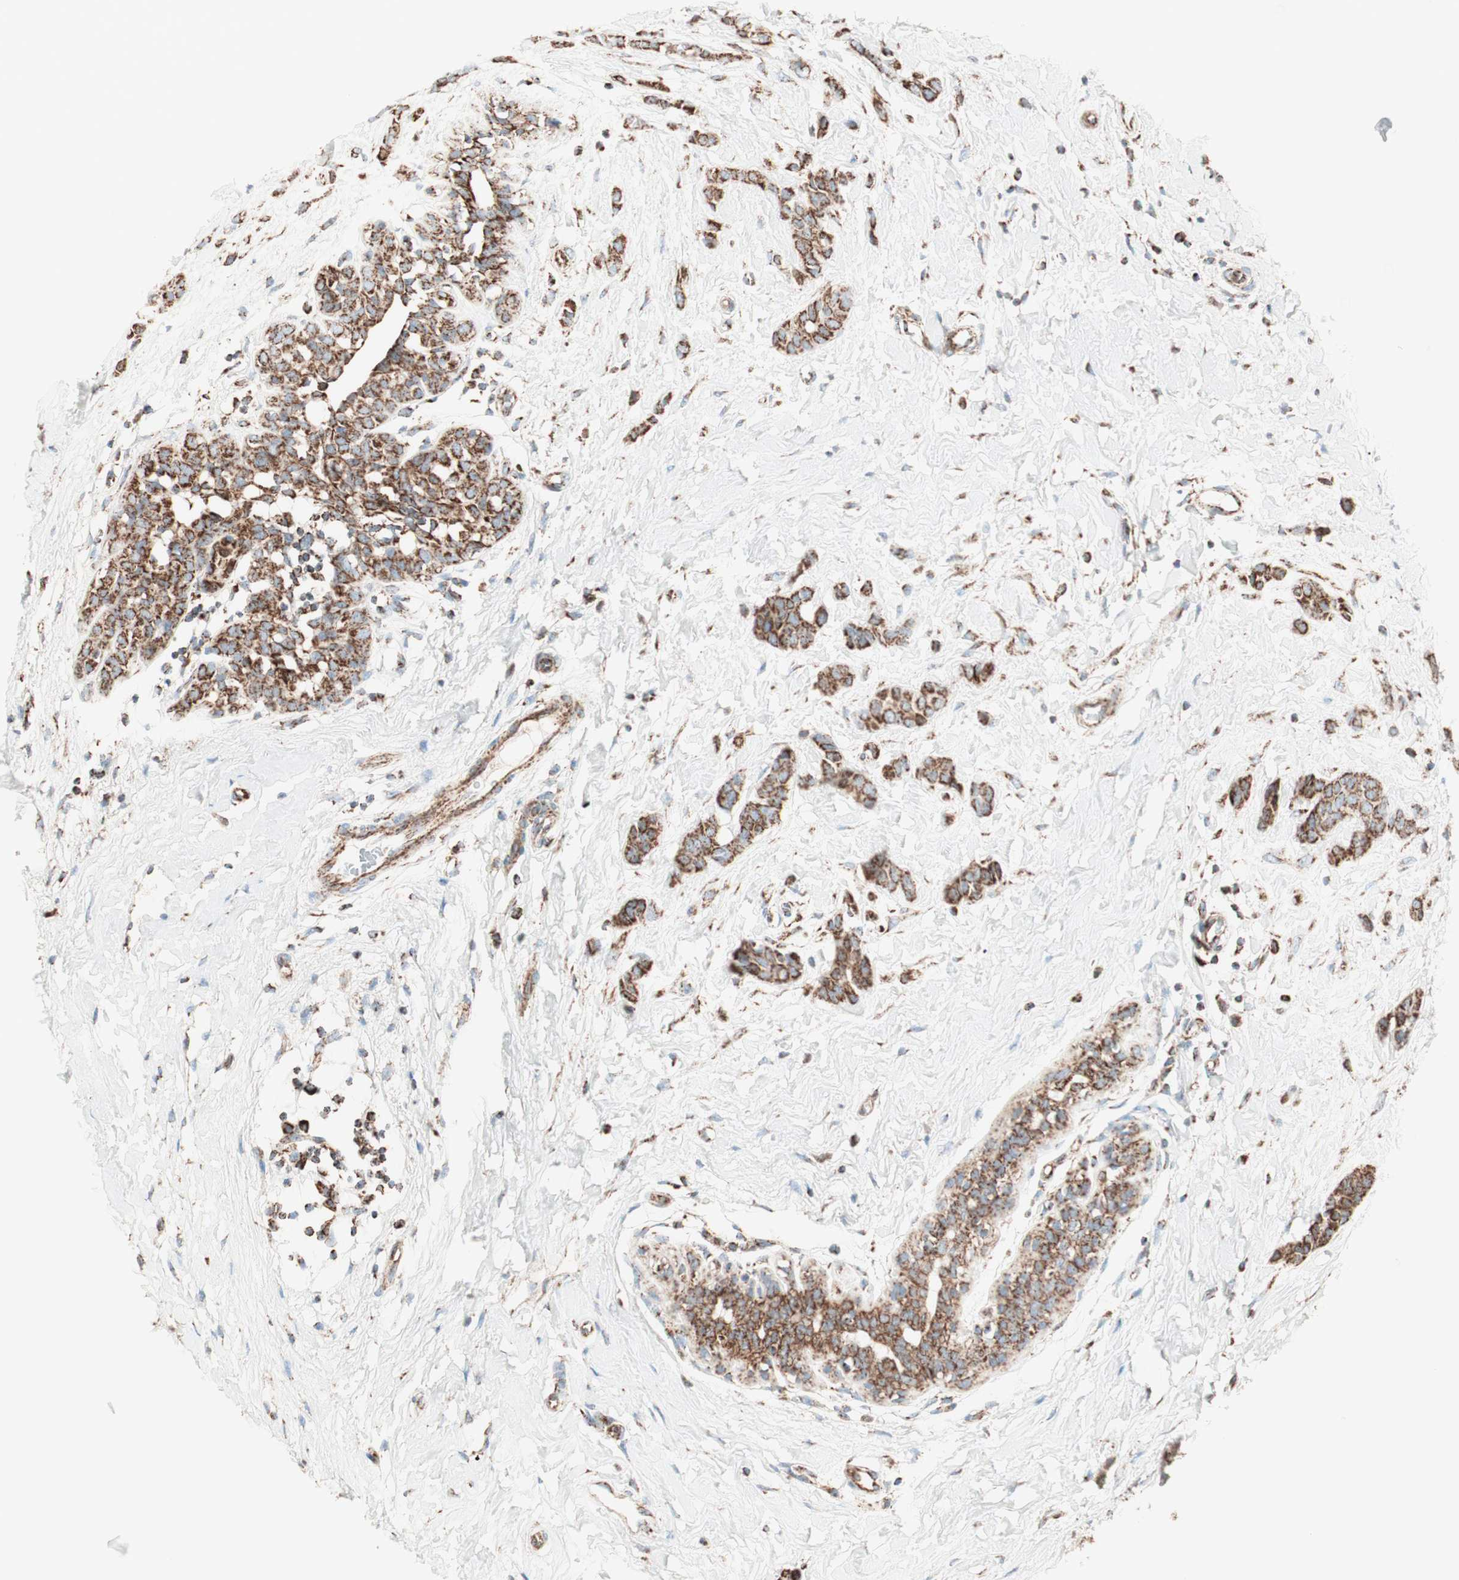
{"staining": {"intensity": "strong", "quantity": ">75%", "location": "cytoplasmic/membranous"}, "tissue": "breast cancer", "cell_type": "Tumor cells", "image_type": "cancer", "snomed": [{"axis": "morphology", "description": "Lobular carcinoma, in situ"}, {"axis": "morphology", "description": "Lobular carcinoma"}, {"axis": "topography", "description": "Breast"}], "caption": "Immunohistochemical staining of breast lobular carcinoma displays strong cytoplasmic/membranous protein staining in about >75% of tumor cells.", "gene": "TOMM22", "patient": {"sex": "female", "age": 41}}